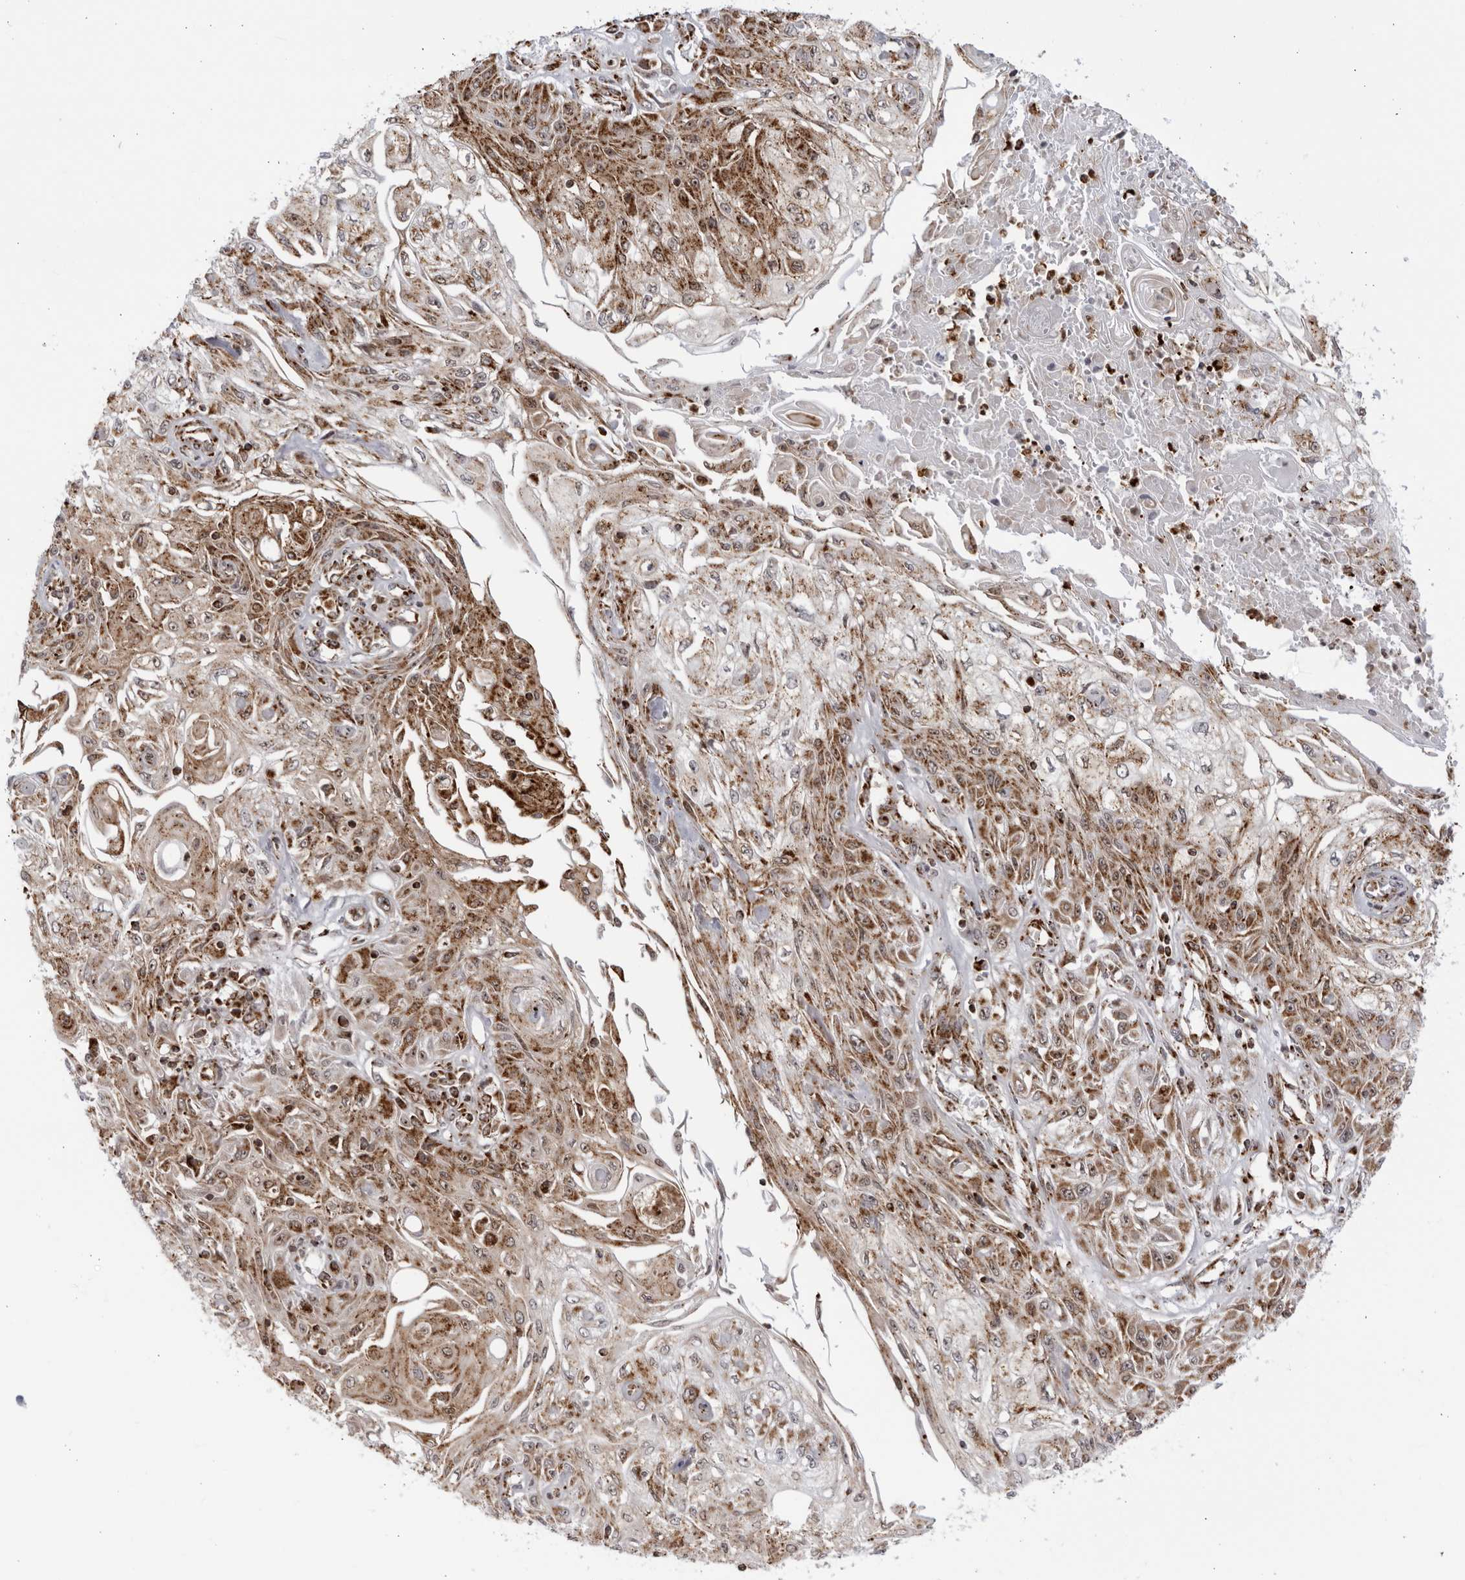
{"staining": {"intensity": "moderate", "quantity": ">75%", "location": "cytoplasmic/membranous"}, "tissue": "skin cancer", "cell_type": "Tumor cells", "image_type": "cancer", "snomed": [{"axis": "morphology", "description": "Squamous cell carcinoma, NOS"}, {"axis": "morphology", "description": "Squamous cell carcinoma, metastatic, NOS"}, {"axis": "topography", "description": "Skin"}, {"axis": "topography", "description": "Lymph node"}], "caption": "Human squamous cell carcinoma (skin) stained with a brown dye demonstrates moderate cytoplasmic/membranous positive positivity in about >75% of tumor cells.", "gene": "RBM34", "patient": {"sex": "male", "age": 75}}